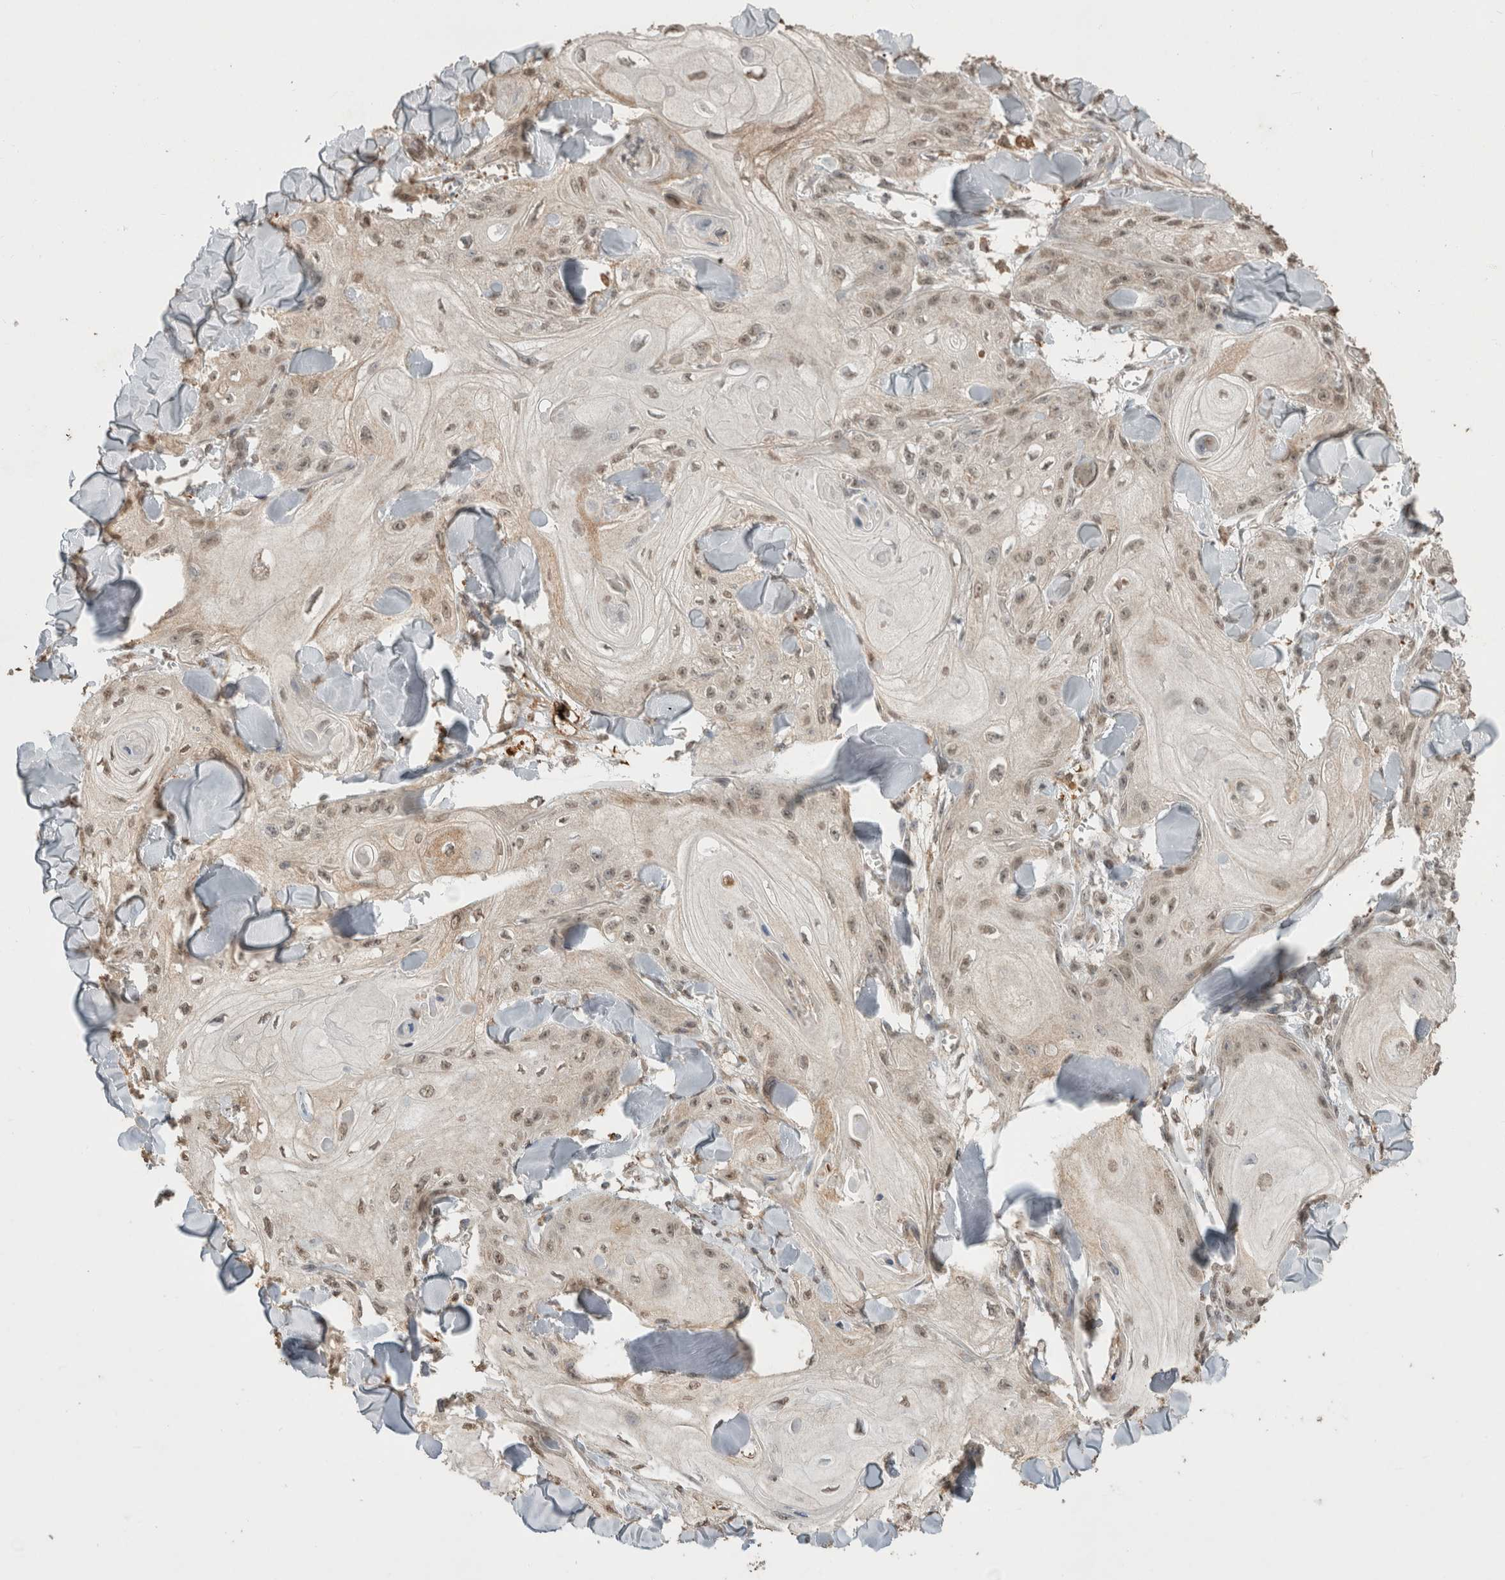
{"staining": {"intensity": "weak", "quantity": ">75%", "location": "nuclear"}, "tissue": "skin cancer", "cell_type": "Tumor cells", "image_type": "cancer", "snomed": [{"axis": "morphology", "description": "Squamous cell carcinoma, NOS"}, {"axis": "topography", "description": "Skin"}], "caption": "Immunohistochemical staining of human skin squamous cell carcinoma exhibits weak nuclear protein expression in approximately >75% of tumor cells. (DAB = brown stain, brightfield microscopy at high magnification).", "gene": "FAM3A", "patient": {"sex": "male", "age": 74}}